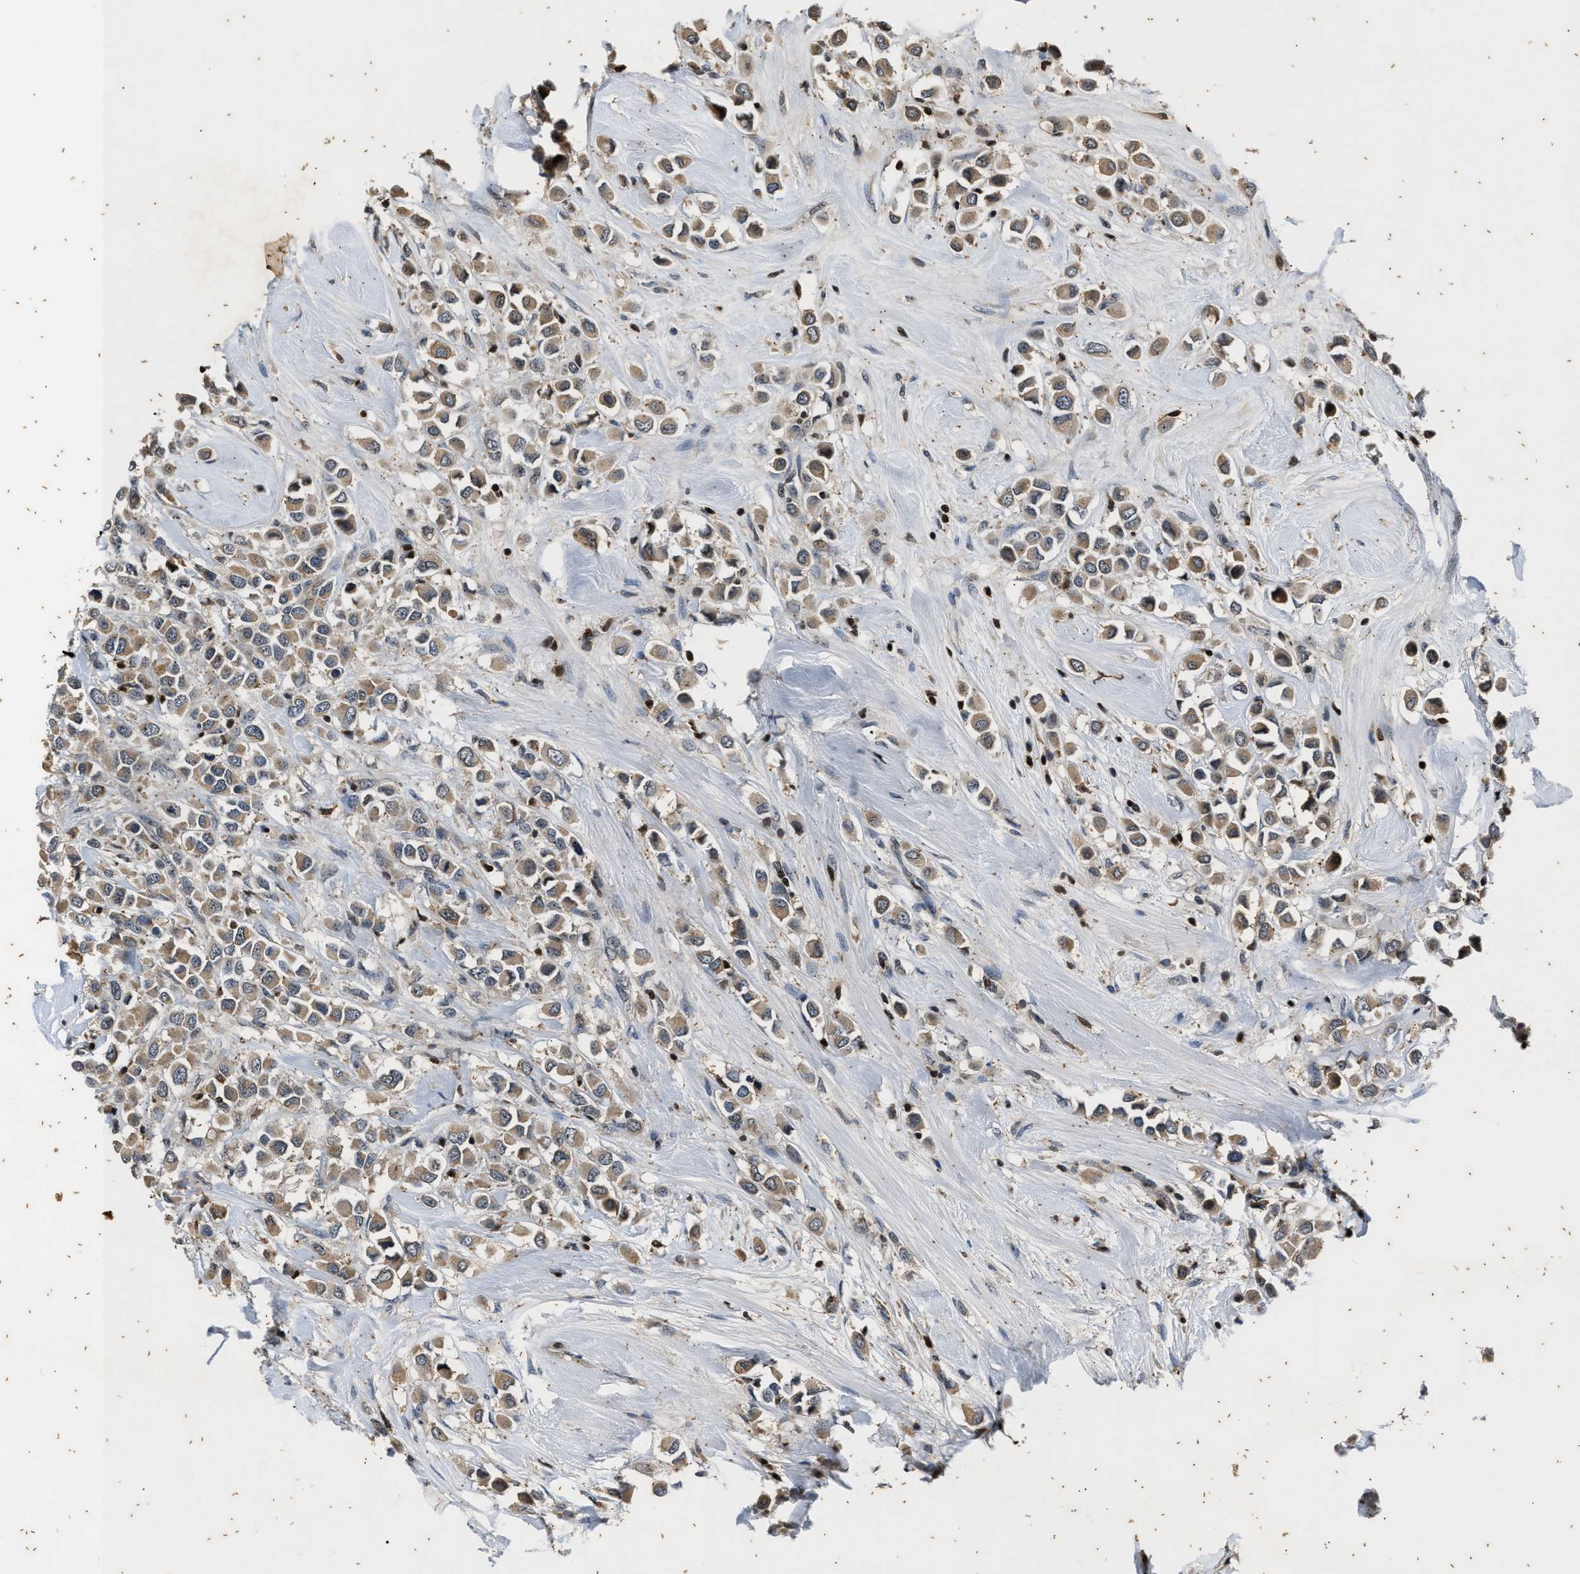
{"staining": {"intensity": "weak", "quantity": ">75%", "location": "cytoplasmic/membranous"}, "tissue": "breast cancer", "cell_type": "Tumor cells", "image_type": "cancer", "snomed": [{"axis": "morphology", "description": "Duct carcinoma"}, {"axis": "topography", "description": "Breast"}], "caption": "Immunohistochemical staining of breast cancer demonstrates low levels of weak cytoplasmic/membranous positivity in approximately >75% of tumor cells. (brown staining indicates protein expression, while blue staining denotes nuclei).", "gene": "PTPN7", "patient": {"sex": "female", "age": 61}}